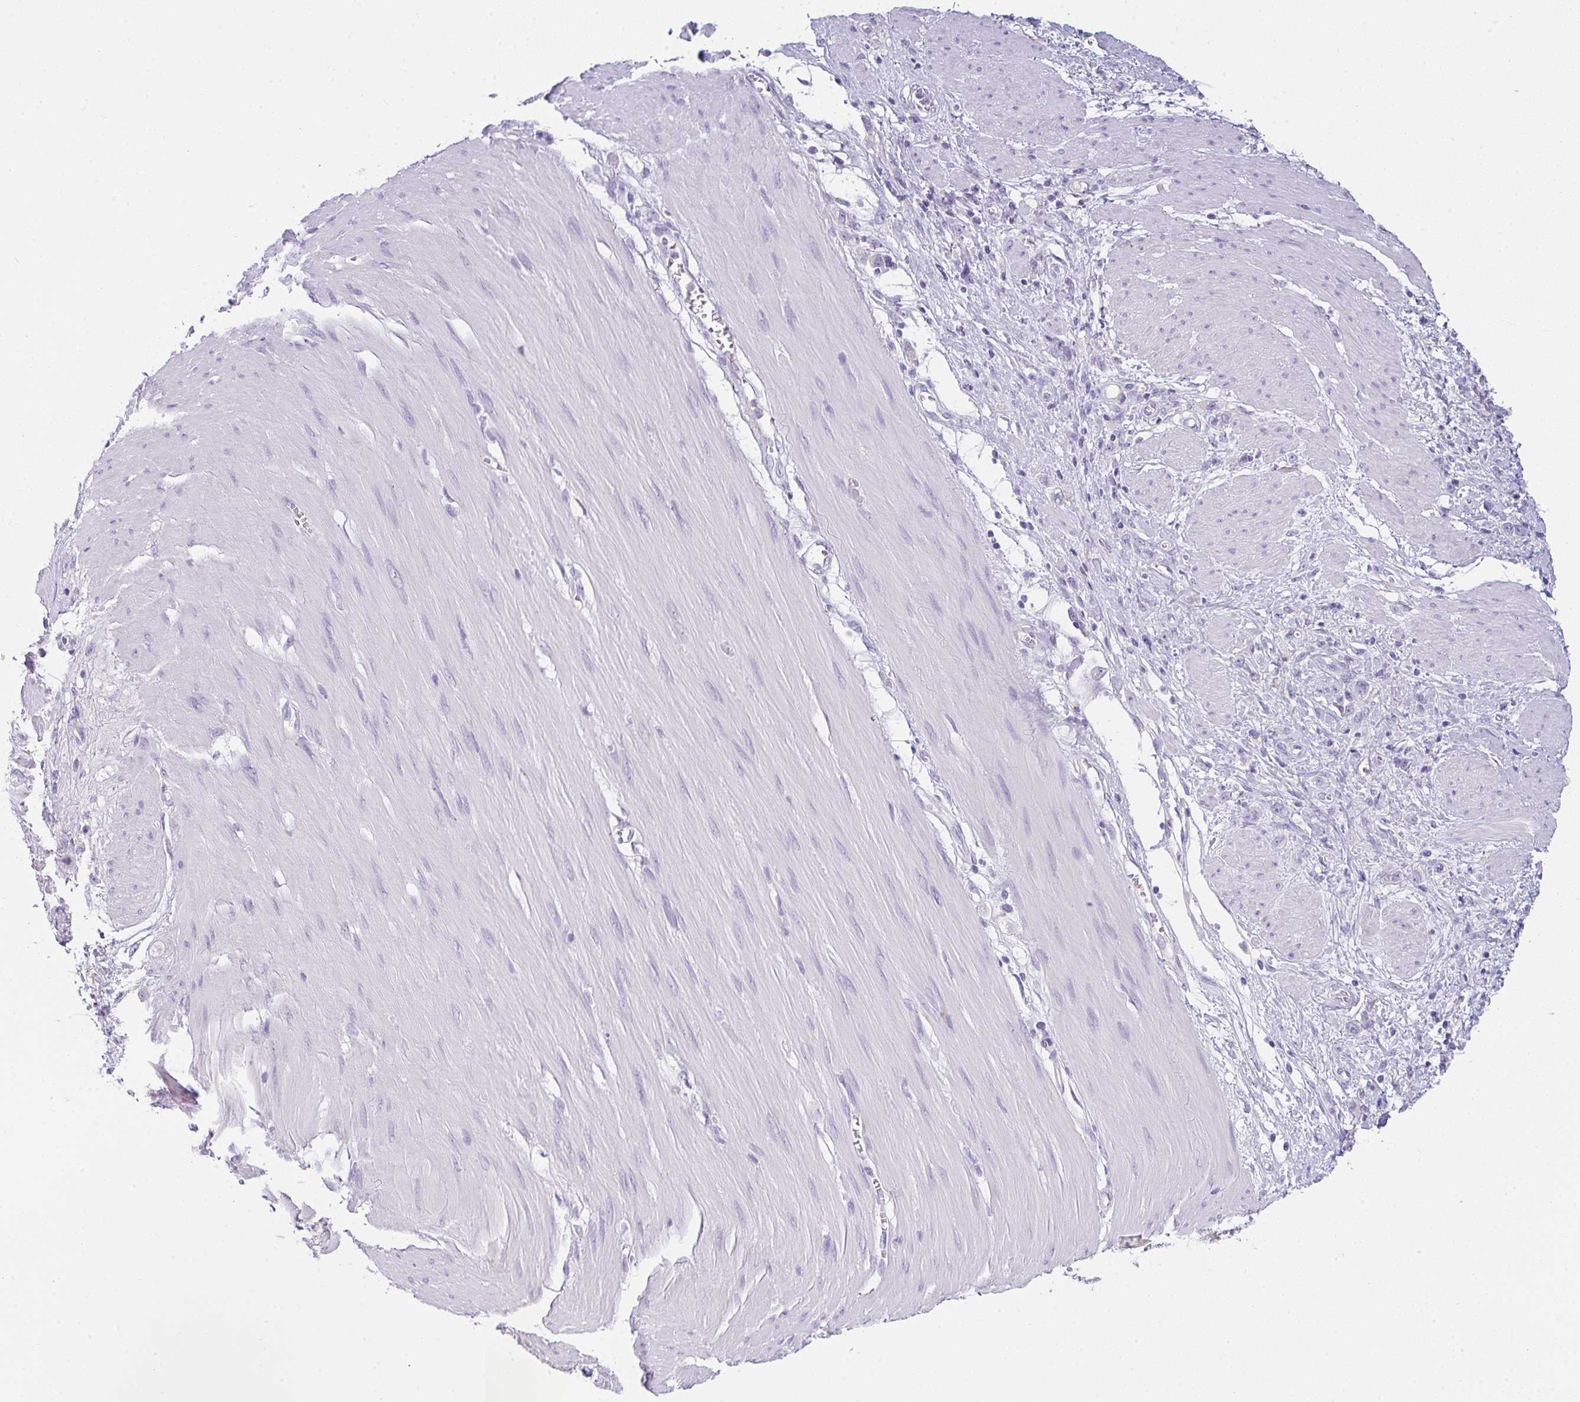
{"staining": {"intensity": "negative", "quantity": "none", "location": "none"}, "tissue": "stomach cancer", "cell_type": "Tumor cells", "image_type": "cancer", "snomed": [{"axis": "morphology", "description": "Adenocarcinoma, NOS"}, {"axis": "topography", "description": "Stomach"}], "caption": "A high-resolution histopathology image shows immunohistochemistry staining of stomach cancer (adenocarcinoma), which displays no significant positivity in tumor cells. (Brightfield microscopy of DAB IHC at high magnification).", "gene": "COX7B", "patient": {"sex": "female", "age": 76}}